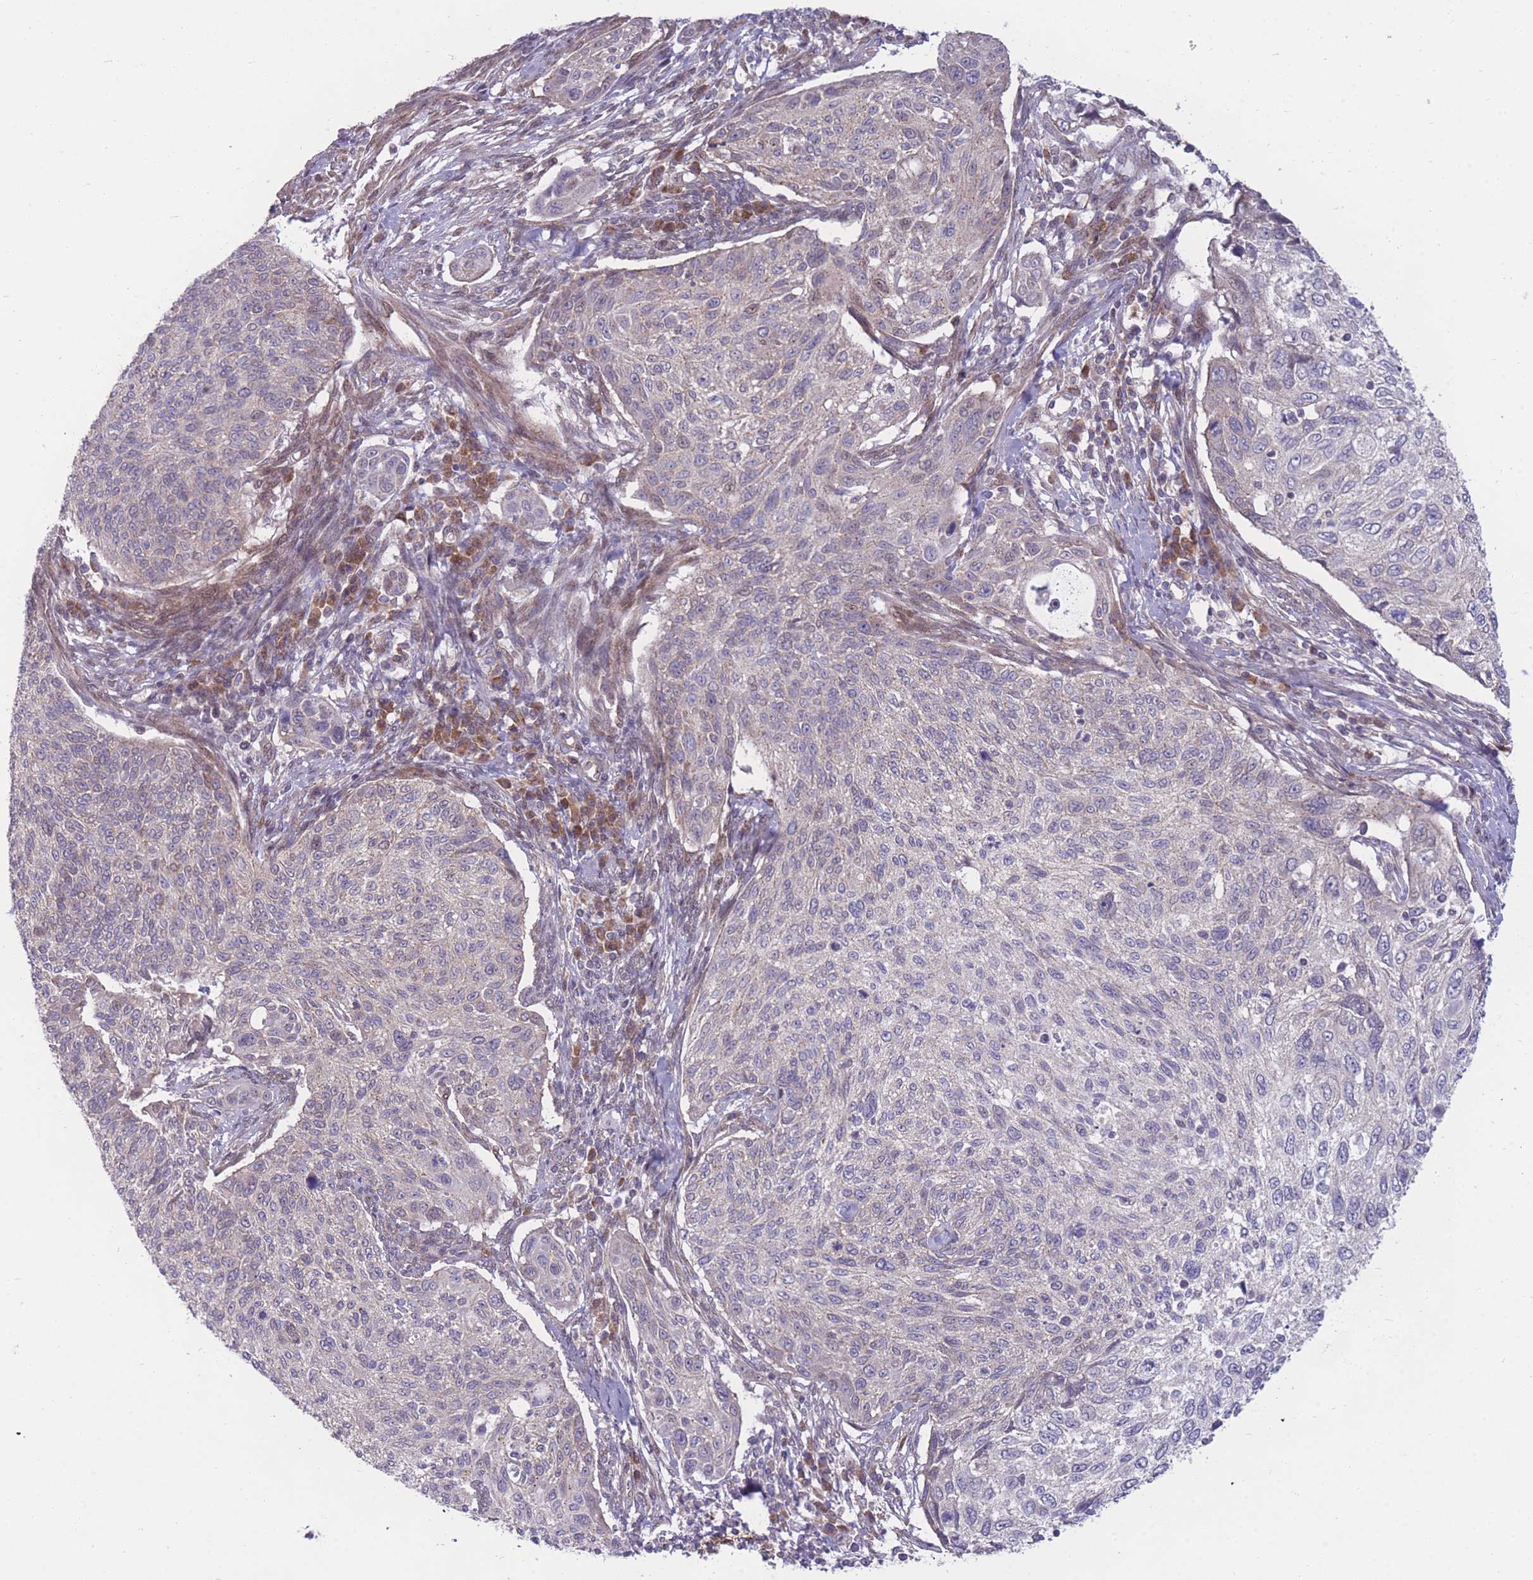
{"staining": {"intensity": "negative", "quantity": "none", "location": "none"}, "tissue": "cervical cancer", "cell_type": "Tumor cells", "image_type": "cancer", "snomed": [{"axis": "morphology", "description": "Squamous cell carcinoma, NOS"}, {"axis": "topography", "description": "Cervix"}], "caption": "Immunohistochemical staining of squamous cell carcinoma (cervical) demonstrates no significant staining in tumor cells. (DAB immunohistochemistry (IHC), high magnification).", "gene": "RIC8A", "patient": {"sex": "female", "age": 70}}